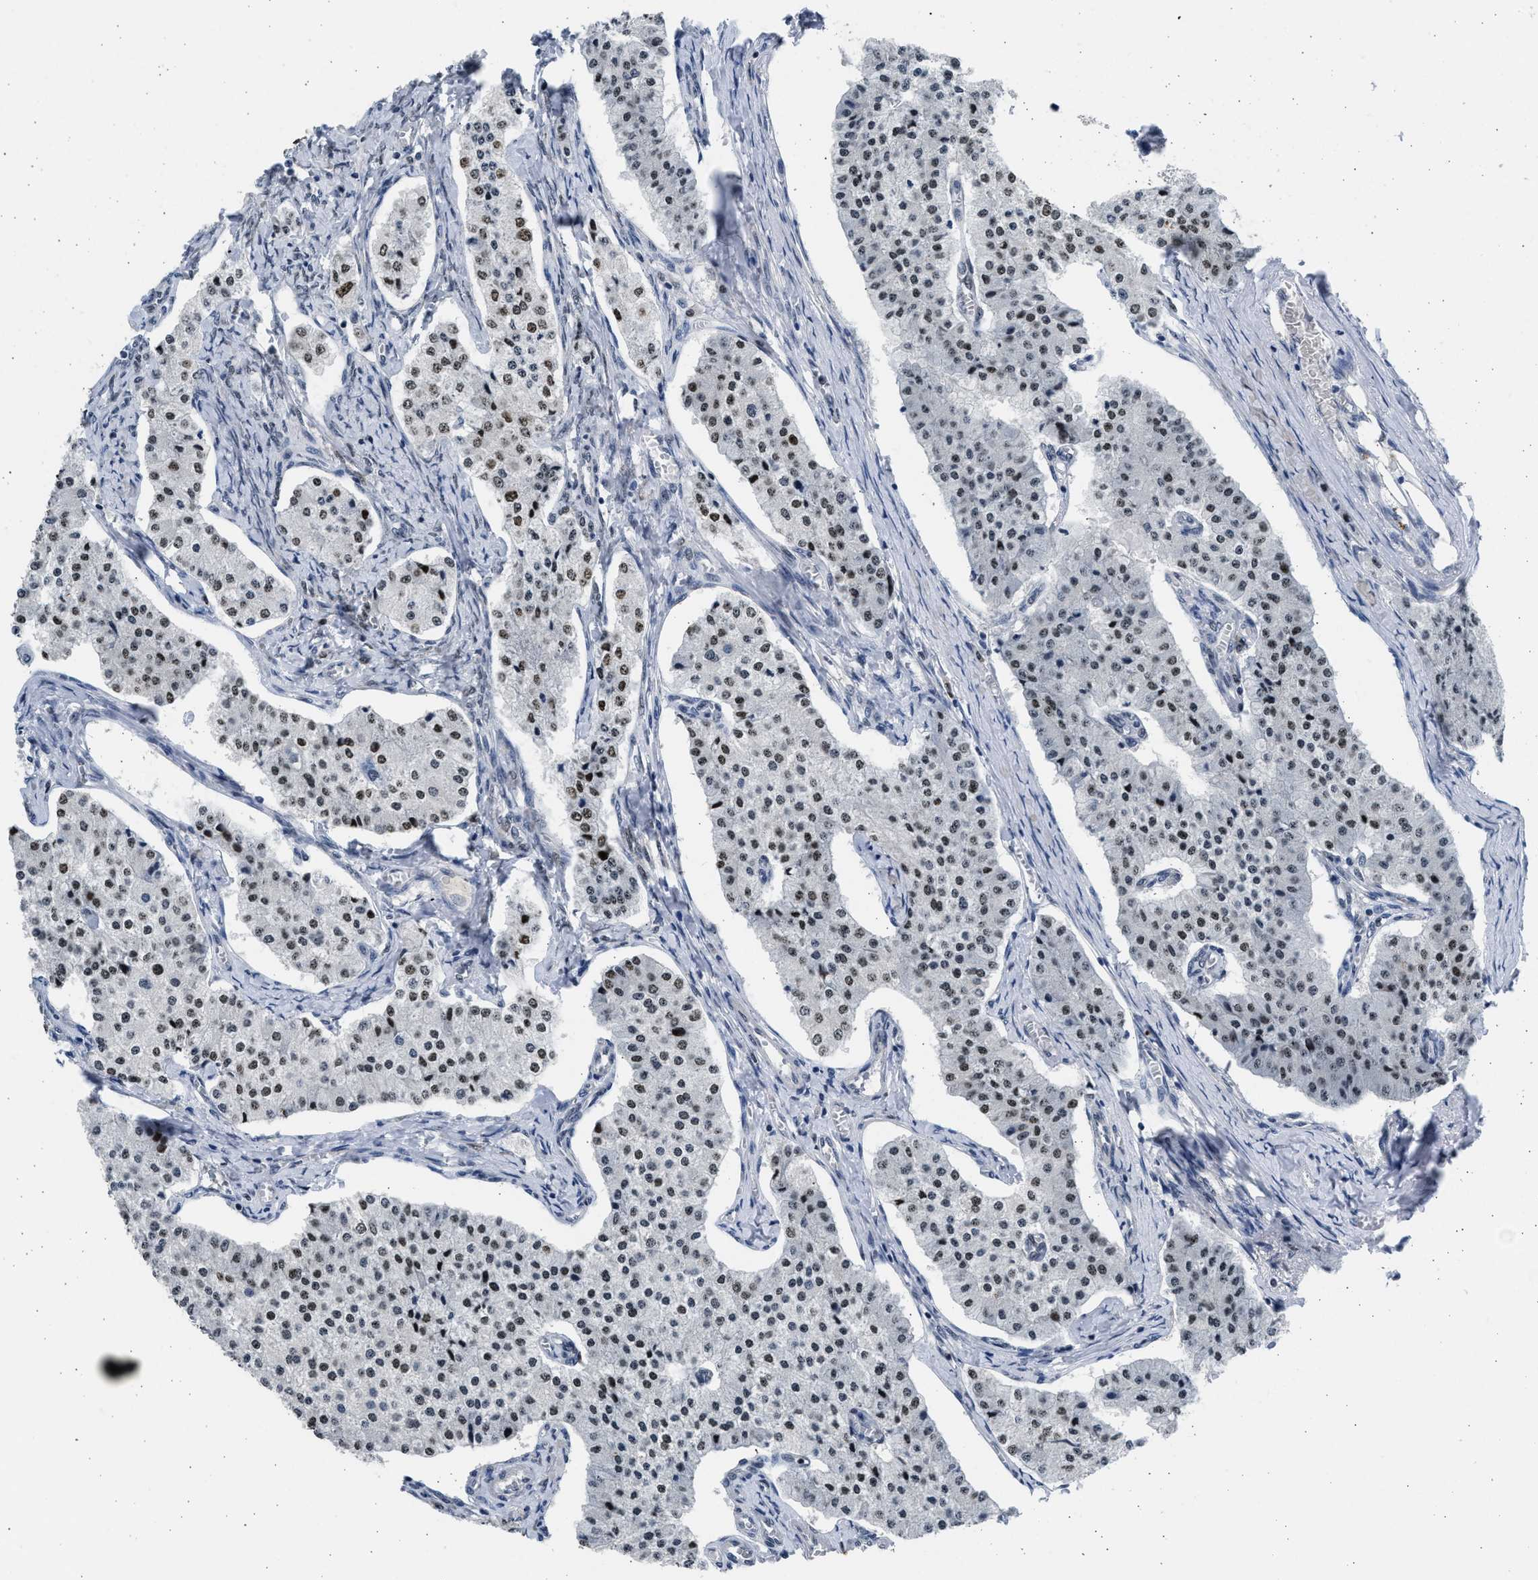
{"staining": {"intensity": "moderate", "quantity": ">75%", "location": "nuclear"}, "tissue": "carcinoid", "cell_type": "Tumor cells", "image_type": "cancer", "snomed": [{"axis": "morphology", "description": "Carcinoid, malignant, NOS"}, {"axis": "topography", "description": "Colon"}], "caption": "IHC staining of carcinoid, which exhibits medium levels of moderate nuclear staining in approximately >75% of tumor cells indicating moderate nuclear protein expression. The staining was performed using DAB (3,3'-diaminobenzidine) (brown) for protein detection and nuclei were counterstained in hematoxylin (blue).", "gene": "HMGN3", "patient": {"sex": "female", "age": 52}}